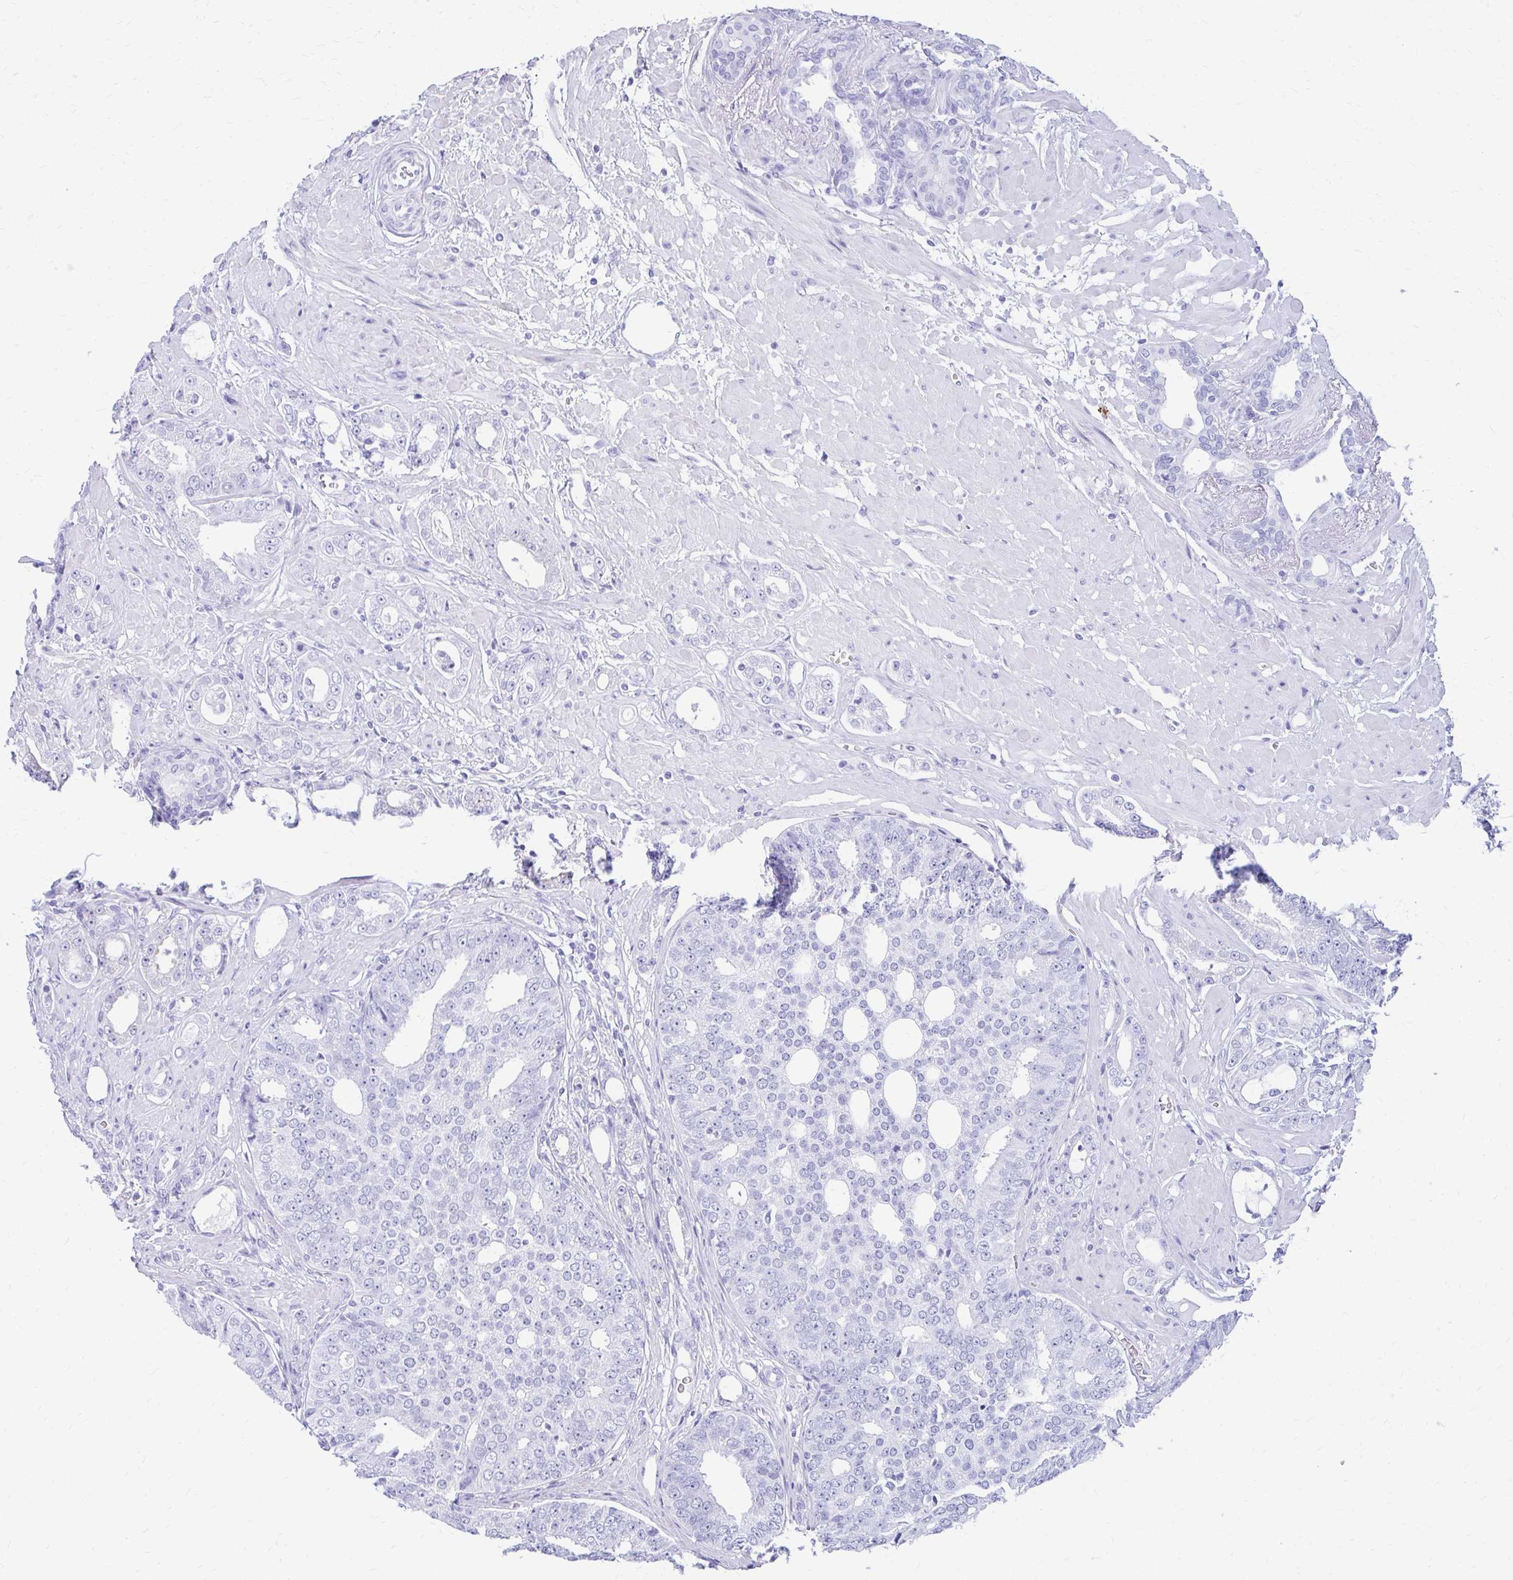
{"staining": {"intensity": "negative", "quantity": "none", "location": "none"}, "tissue": "prostate cancer", "cell_type": "Tumor cells", "image_type": "cancer", "snomed": [{"axis": "morphology", "description": "Adenocarcinoma, High grade"}, {"axis": "topography", "description": "Prostate"}], "caption": "Immunohistochemistry photomicrograph of neoplastic tissue: prostate cancer (adenocarcinoma (high-grade)) stained with DAB (3,3'-diaminobenzidine) reveals no significant protein positivity in tumor cells.", "gene": "NSG2", "patient": {"sex": "male", "age": 71}}